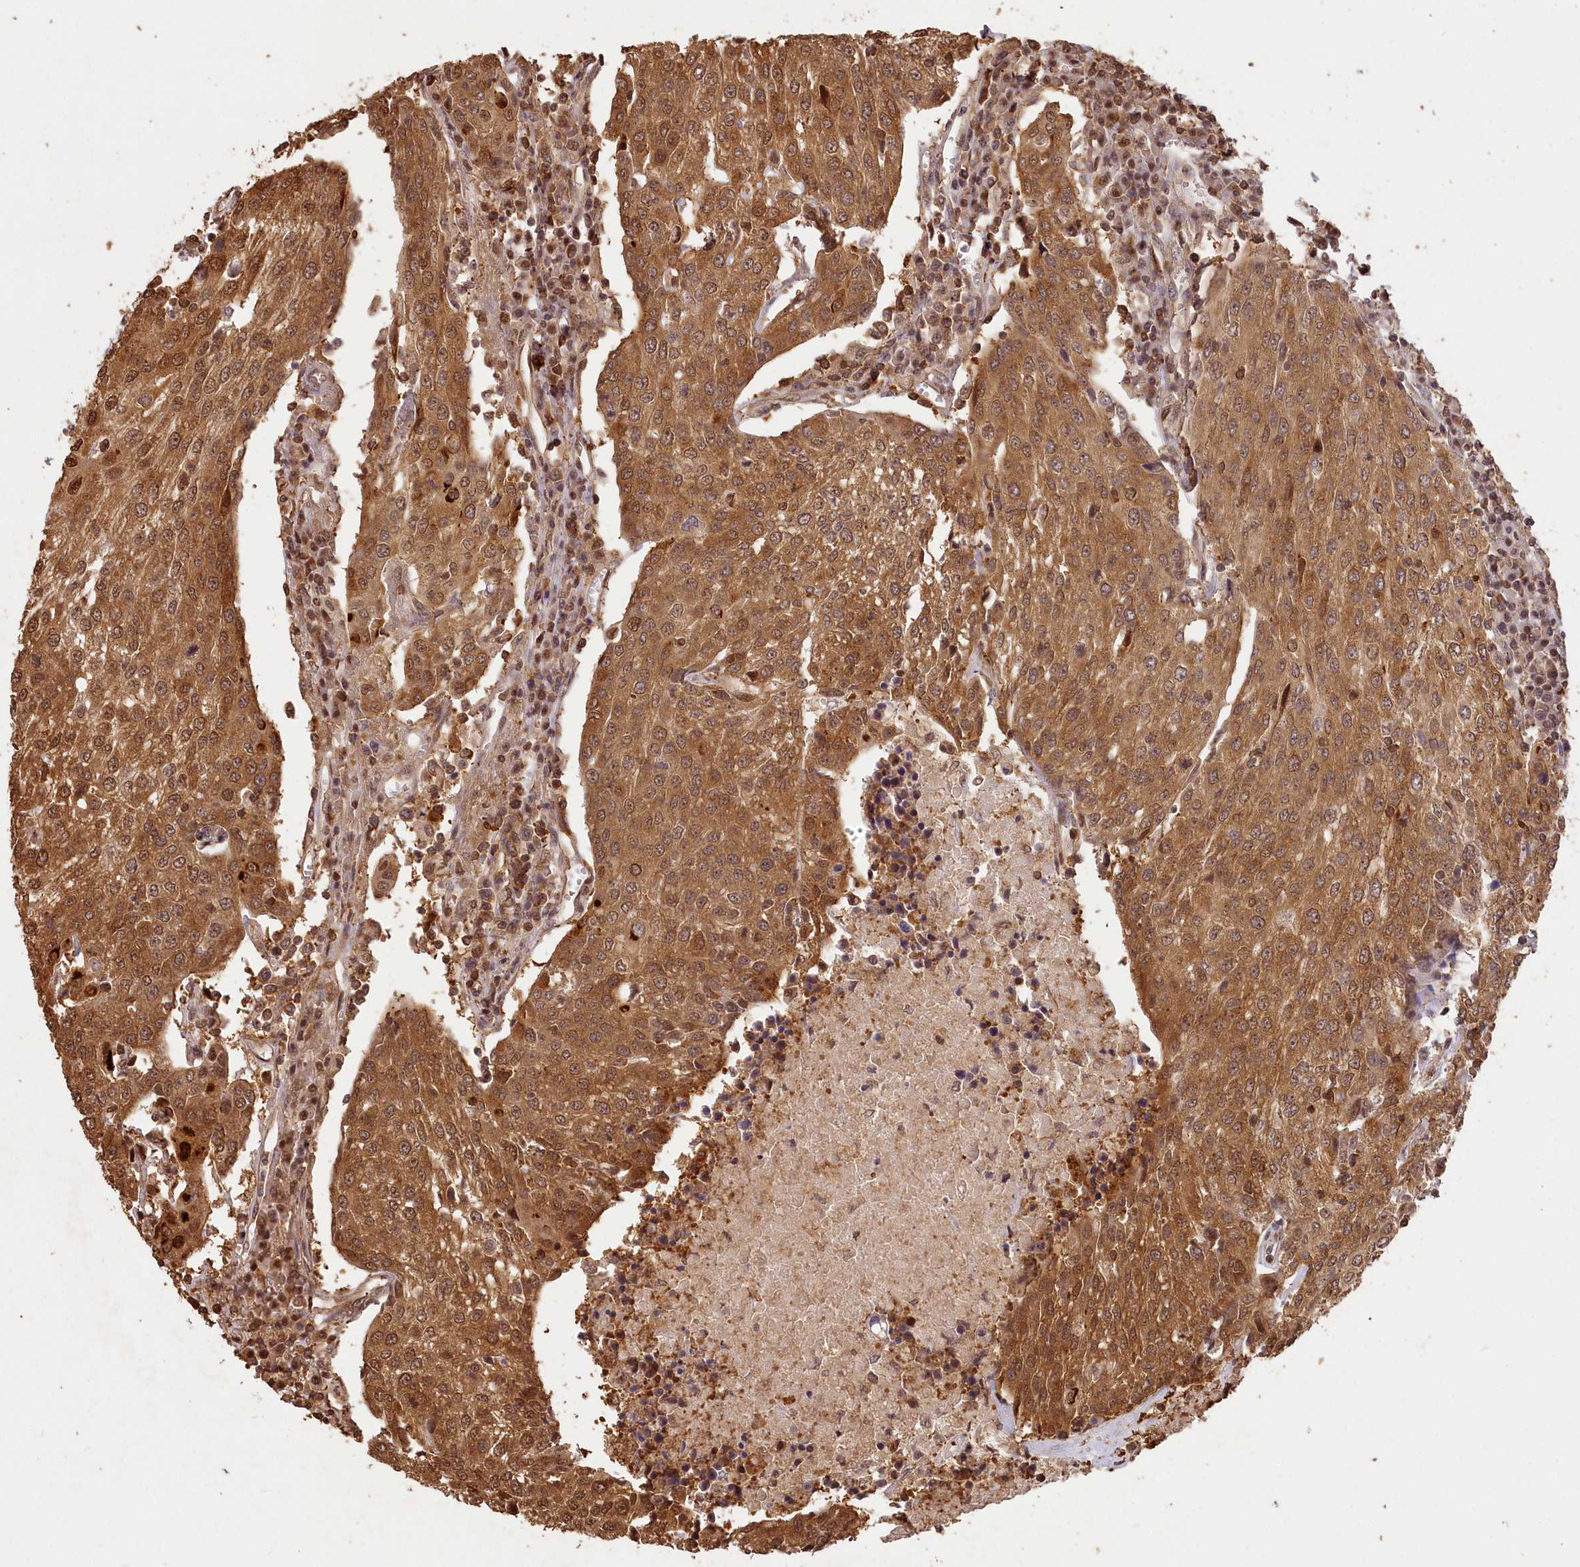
{"staining": {"intensity": "moderate", "quantity": ">75%", "location": "cytoplasmic/membranous,nuclear"}, "tissue": "urothelial cancer", "cell_type": "Tumor cells", "image_type": "cancer", "snomed": [{"axis": "morphology", "description": "Urothelial carcinoma, High grade"}, {"axis": "topography", "description": "Urinary bladder"}], "caption": "Protein staining of urothelial cancer tissue shows moderate cytoplasmic/membranous and nuclear positivity in about >75% of tumor cells.", "gene": "MADD", "patient": {"sex": "female", "age": 85}}